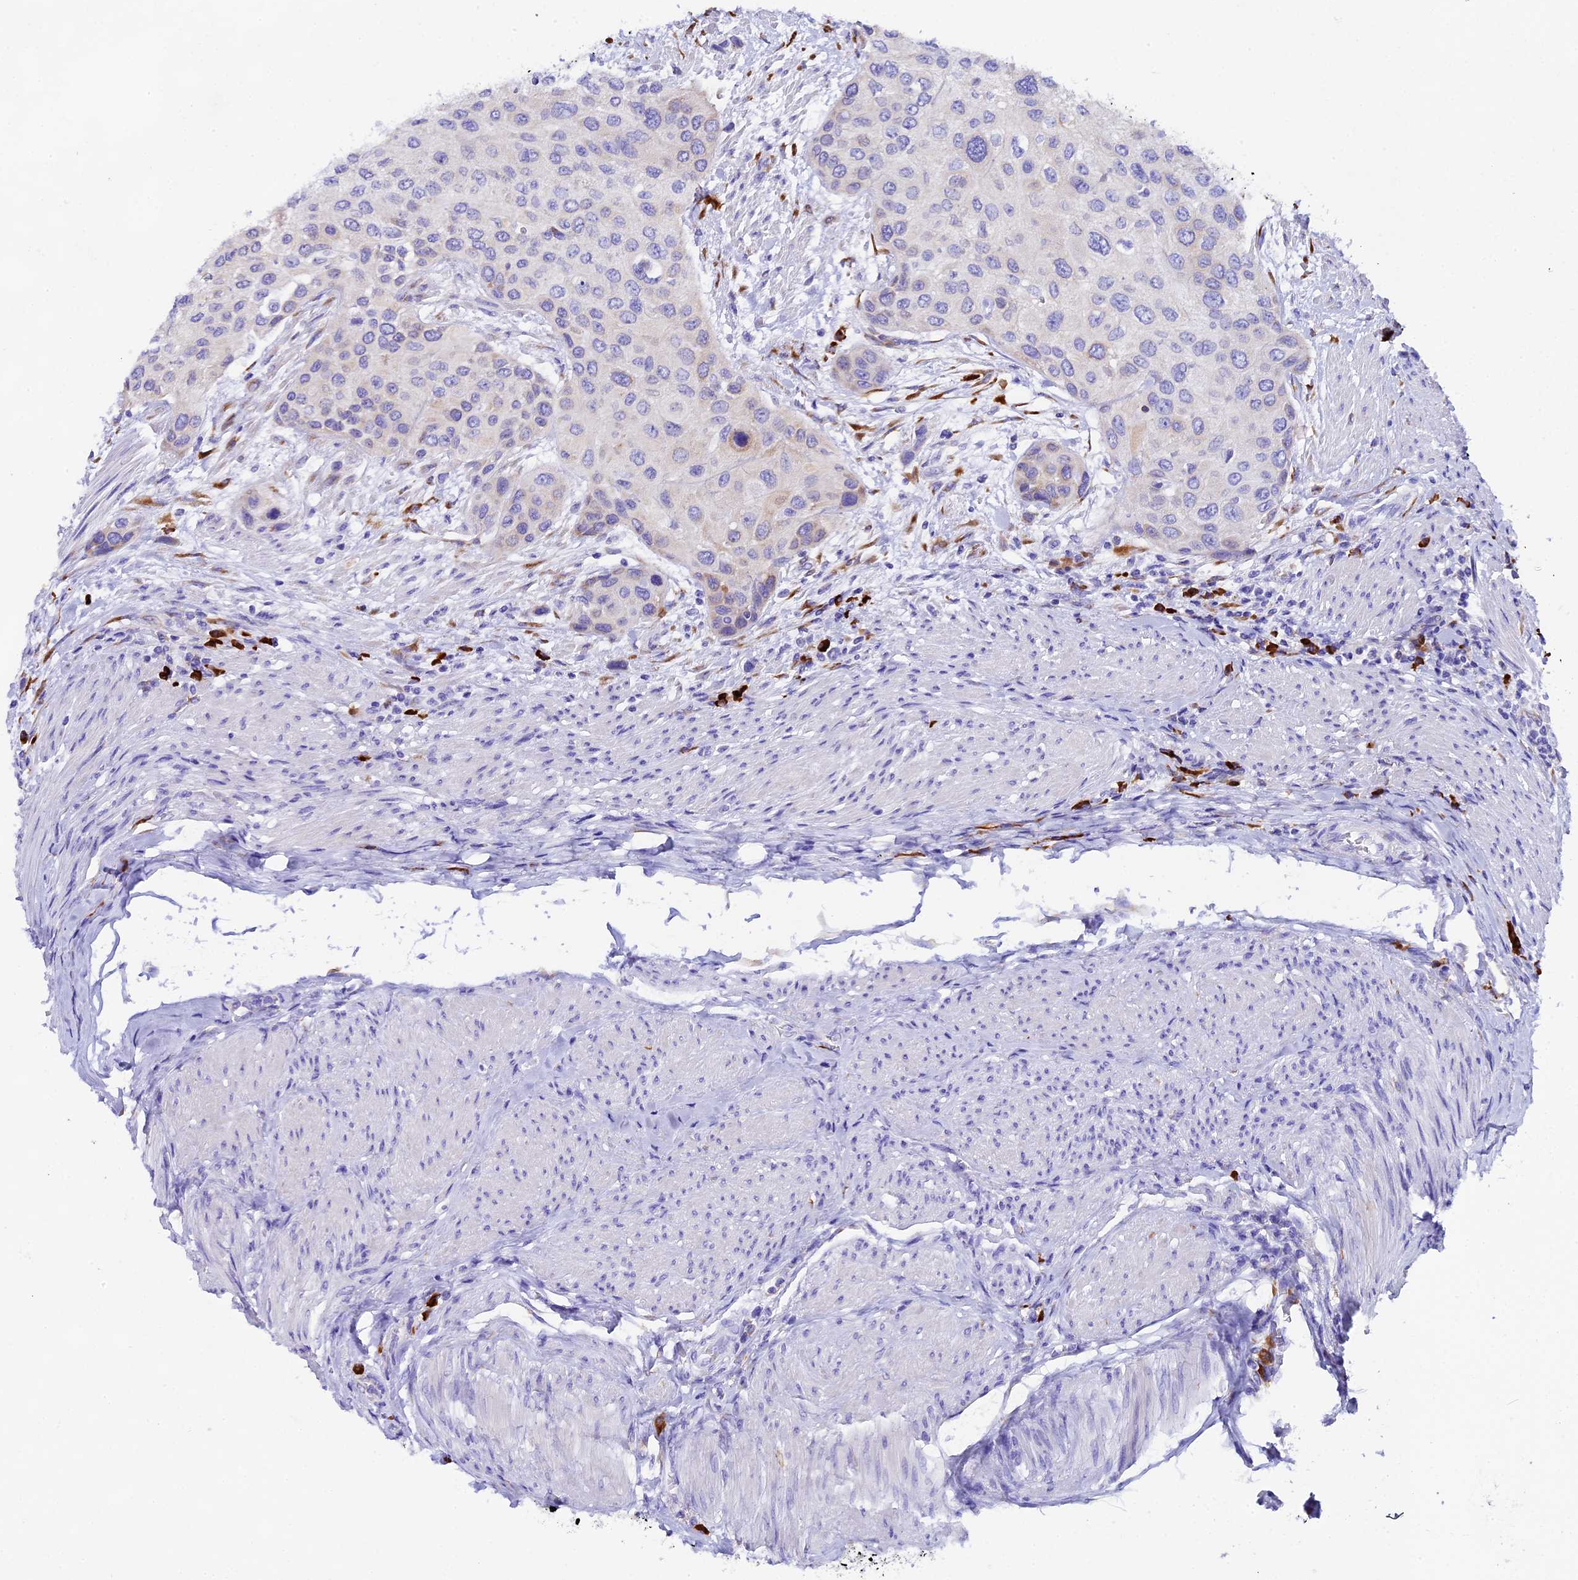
{"staining": {"intensity": "weak", "quantity": "<25%", "location": "cytoplasmic/membranous"}, "tissue": "urothelial cancer", "cell_type": "Tumor cells", "image_type": "cancer", "snomed": [{"axis": "morphology", "description": "Normal tissue, NOS"}, {"axis": "morphology", "description": "Urothelial carcinoma, High grade"}, {"axis": "topography", "description": "Vascular tissue"}, {"axis": "topography", "description": "Urinary bladder"}], "caption": "IHC image of neoplastic tissue: human high-grade urothelial carcinoma stained with DAB reveals no significant protein staining in tumor cells. Nuclei are stained in blue.", "gene": "FKBP11", "patient": {"sex": "female", "age": 56}}